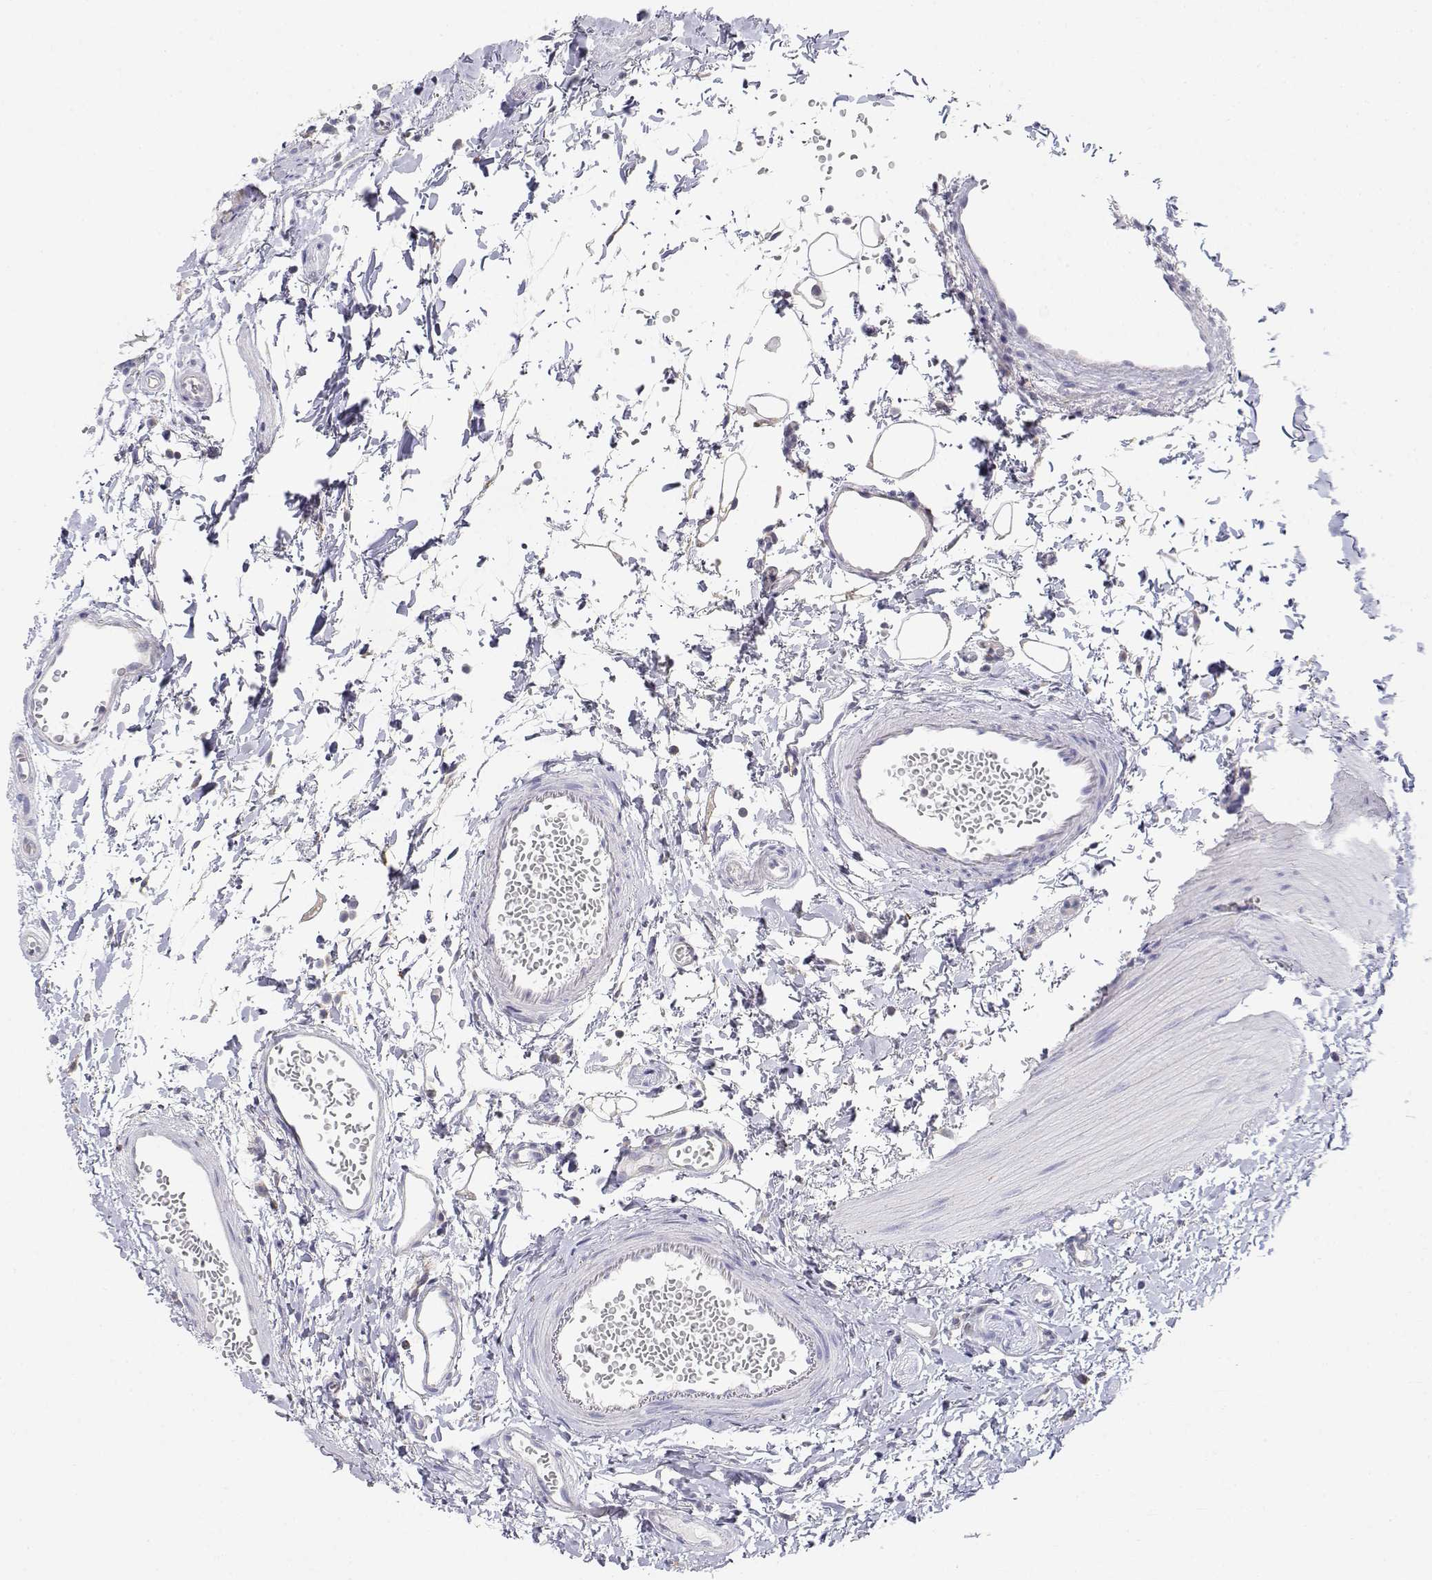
{"staining": {"intensity": "negative", "quantity": "none", "location": "none"}, "tissue": "rectum", "cell_type": "Glandular cells", "image_type": "normal", "snomed": [{"axis": "morphology", "description": "Normal tissue, NOS"}, {"axis": "topography", "description": "Rectum"}], "caption": "Immunohistochemical staining of benign human rectum exhibits no significant staining in glandular cells. (Brightfield microscopy of DAB (3,3'-diaminobenzidine) IHC at high magnification).", "gene": "ADA", "patient": {"sex": "male", "age": 57}}